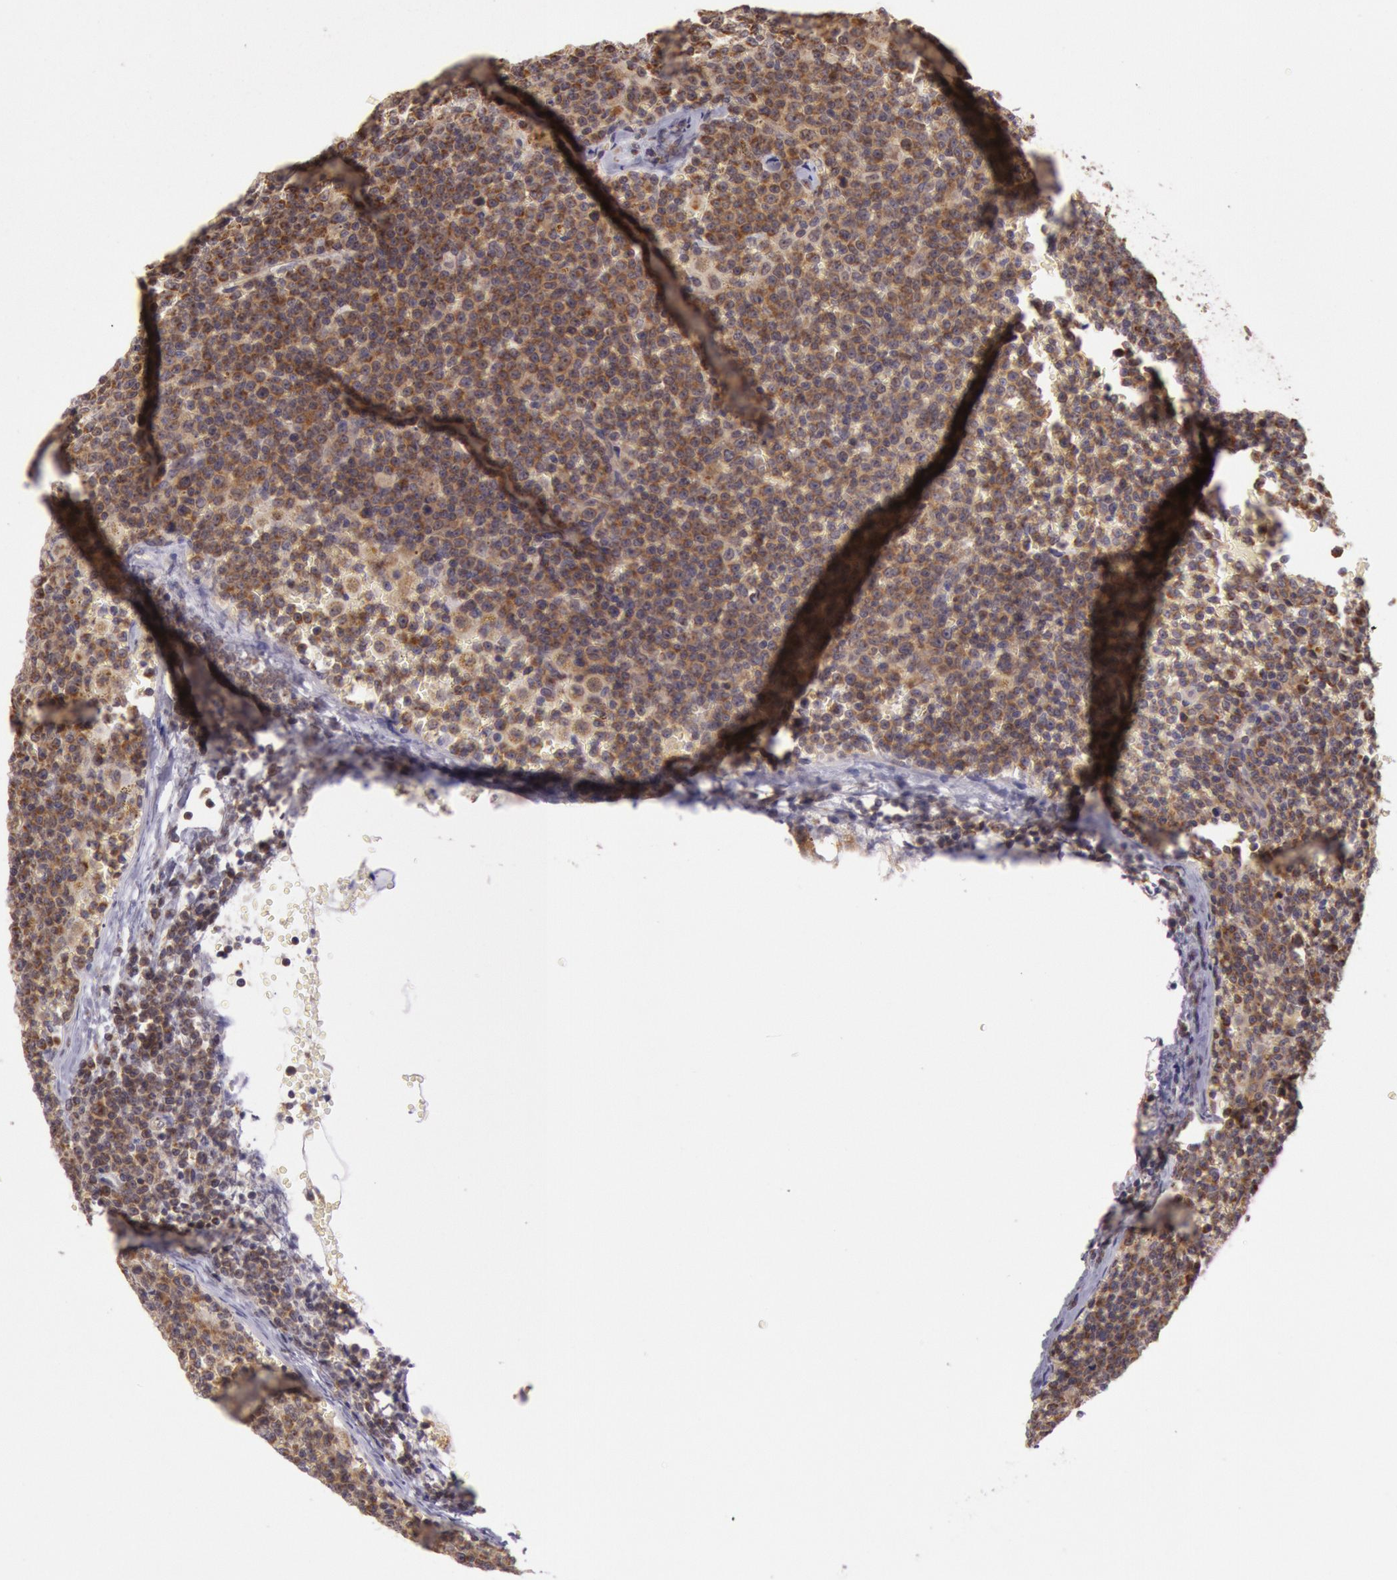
{"staining": {"intensity": "strong", "quantity": ">75%", "location": "cytoplasmic/membranous"}, "tissue": "lymphoma", "cell_type": "Tumor cells", "image_type": "cancer", "snomed": [{"axis": "morphology", "description": "Malignant lymphoma, non-Hodgkin's type, Low grade"}, {"axis": "topography", "description": "Lymph node"}], "caption": "A micrograph of human lymphoma stained for a protein displays strong cytoplasmic/membranous brown staining in tumor cells. Ihc stains the protein of interest in brown and the nuclei are stained blue.", "gene": "CDK16", "patient": {"sex": "male", "age": 50}}